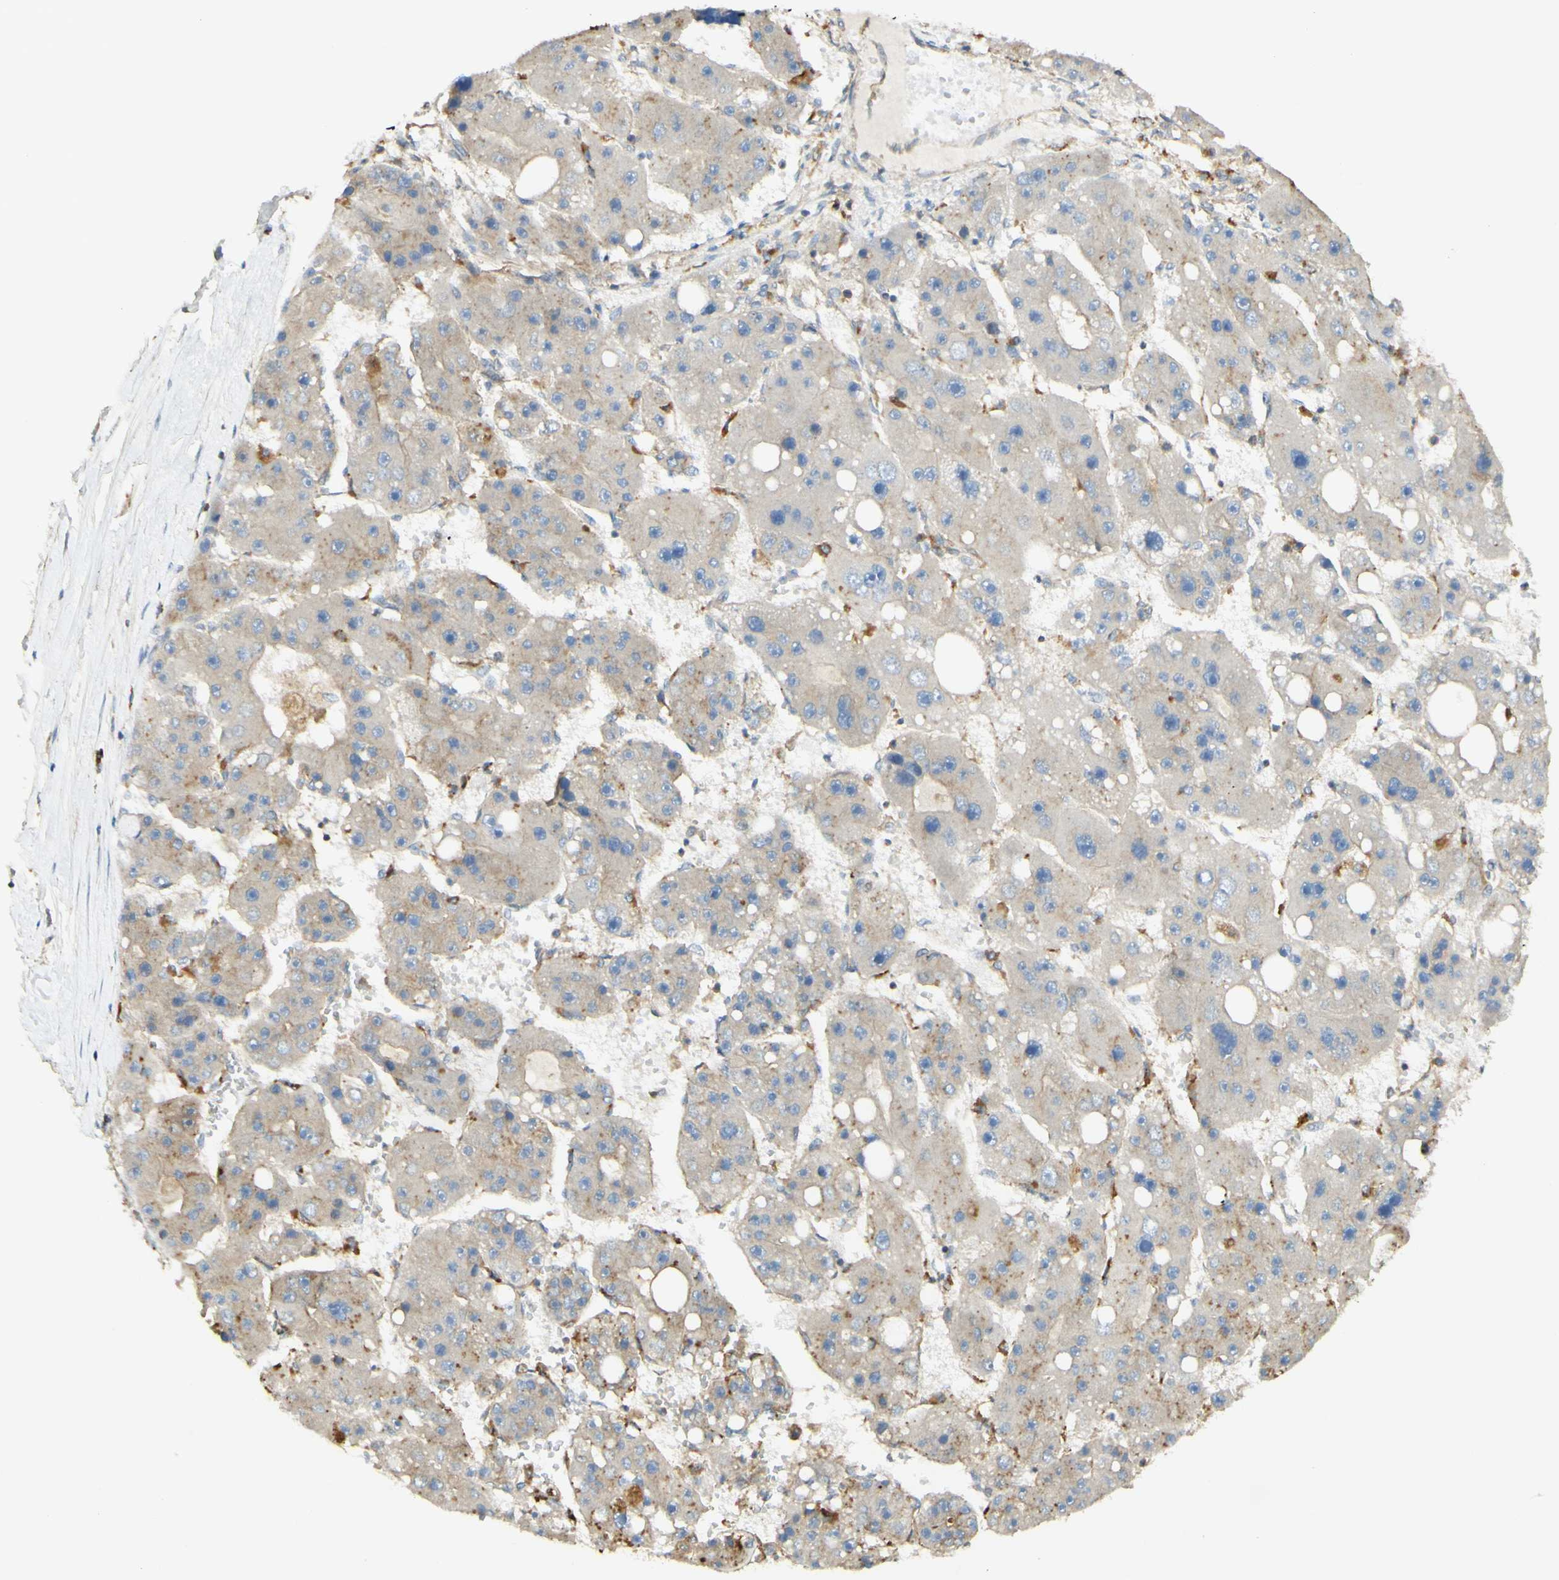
{"staining": {"intensity": "weak", "quantity": ">75%", "location": "cytoplasmic/membranous"}, "tissue": "liver cancer", "cell_type": "Tumor cells", "image_type": "cancer", "snomed": [{"axis": "morphology", "description": "Carcinoma, Hepatocellular, NOS"}, {"axis": "topography", "description": "Liver"}], "caption": "There is low levels of weak cytoplasmic/membranous expression in tumor cells of liver cancer, as demonstrated by immunohistochemical staining (brown color).", "gene": "IKBKG", "patient": {"sex": "female", "age": 61}}